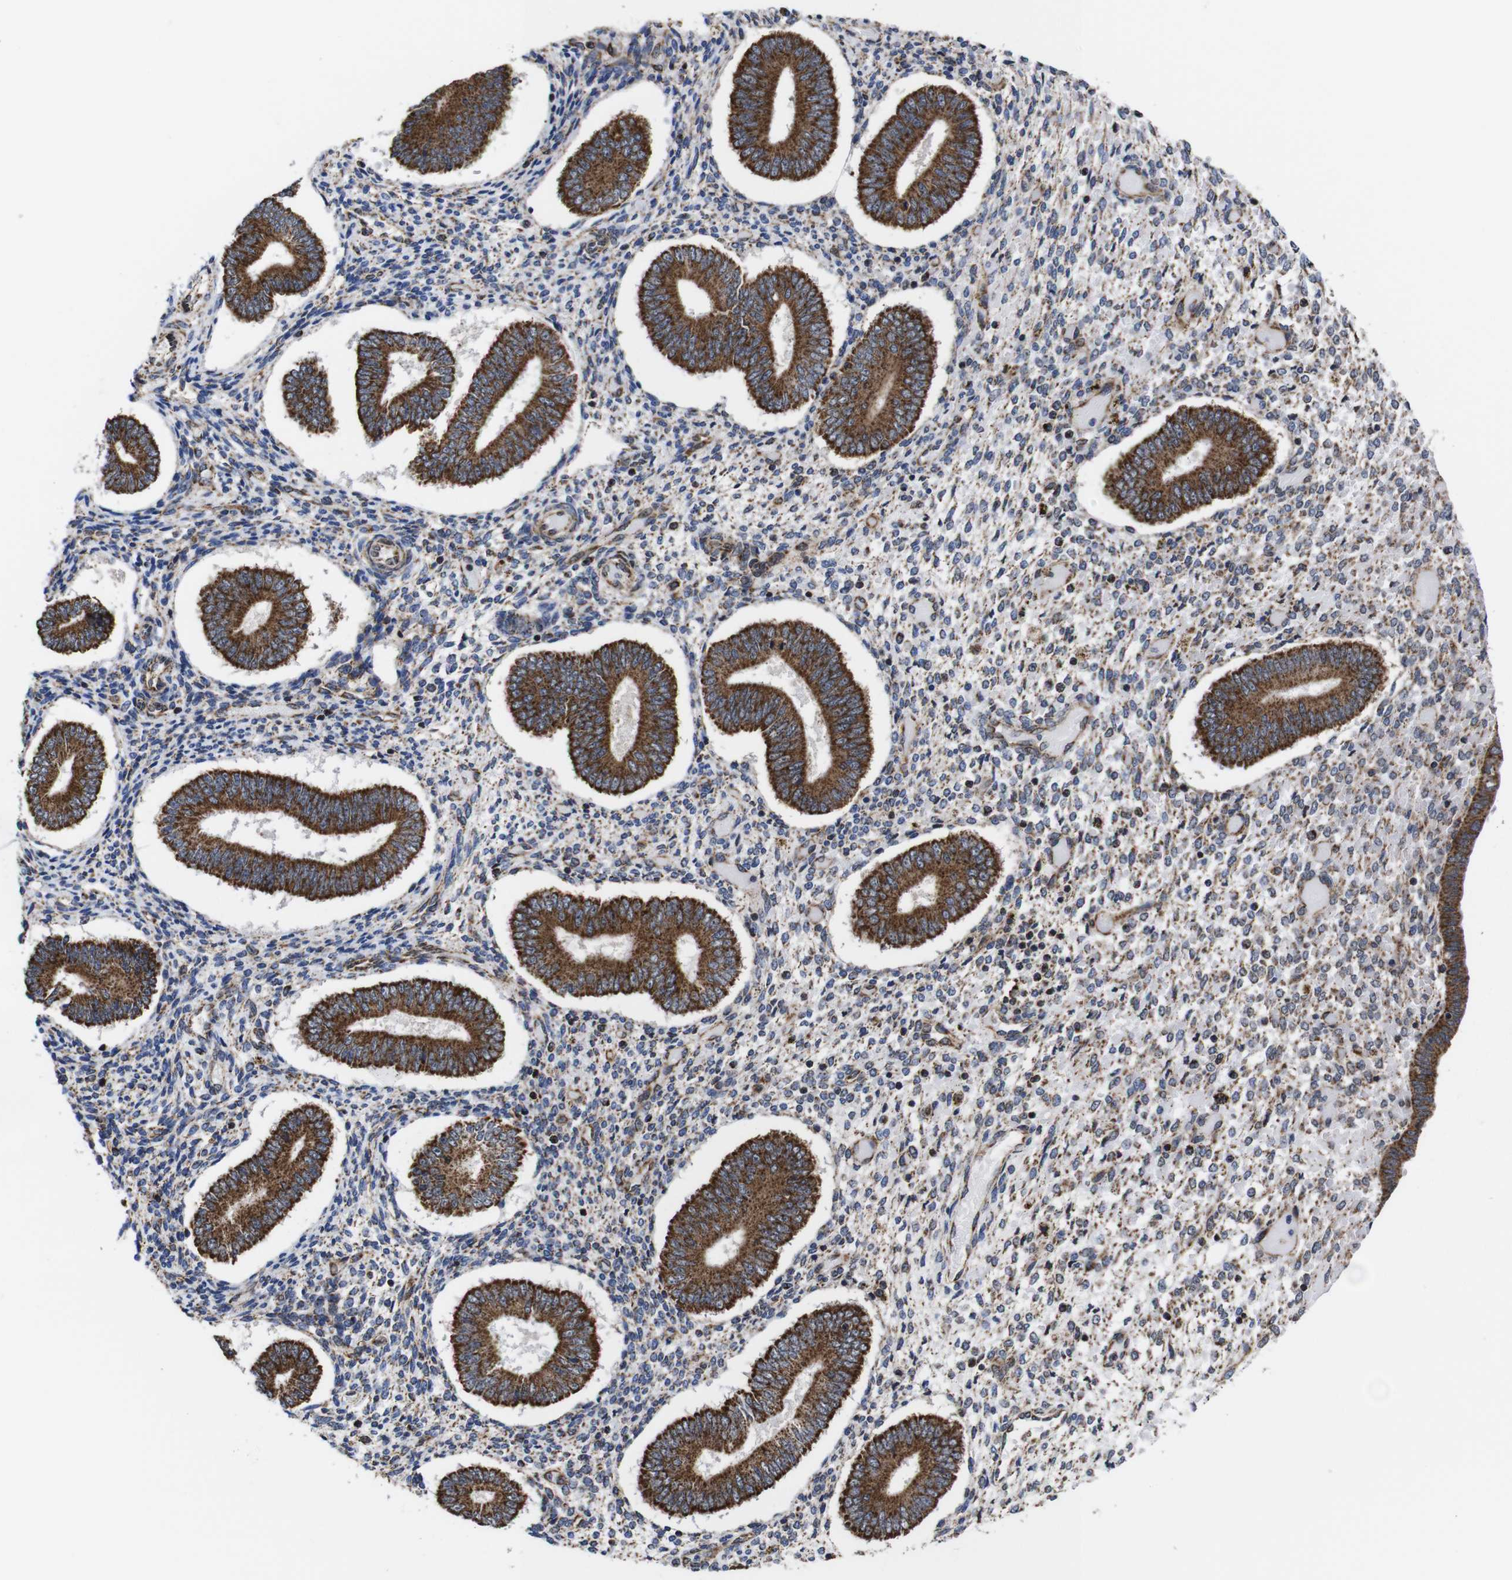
{"staining": {"intensity": "weak", "quantity": ">75%", "location": "cytoplasmic/membranous"}, "tissue": "endometrium", "cell_type": "Cells in endometrial stroma", "image_type": "normal", "snomed": [{"axis": "morphology", "description": "Normal tissue, NOS"}, {"axis": "topography", "description": "Endometrium"}], "caption": "Immunohistochemical staining of benign endometrium demonstrates weak cytoplasmic/membranous protein positivity in approximately >75% of cells in endometrial stroma.", "gene": "C17orf80", "patient": {"sex": "female", "age": 42}}